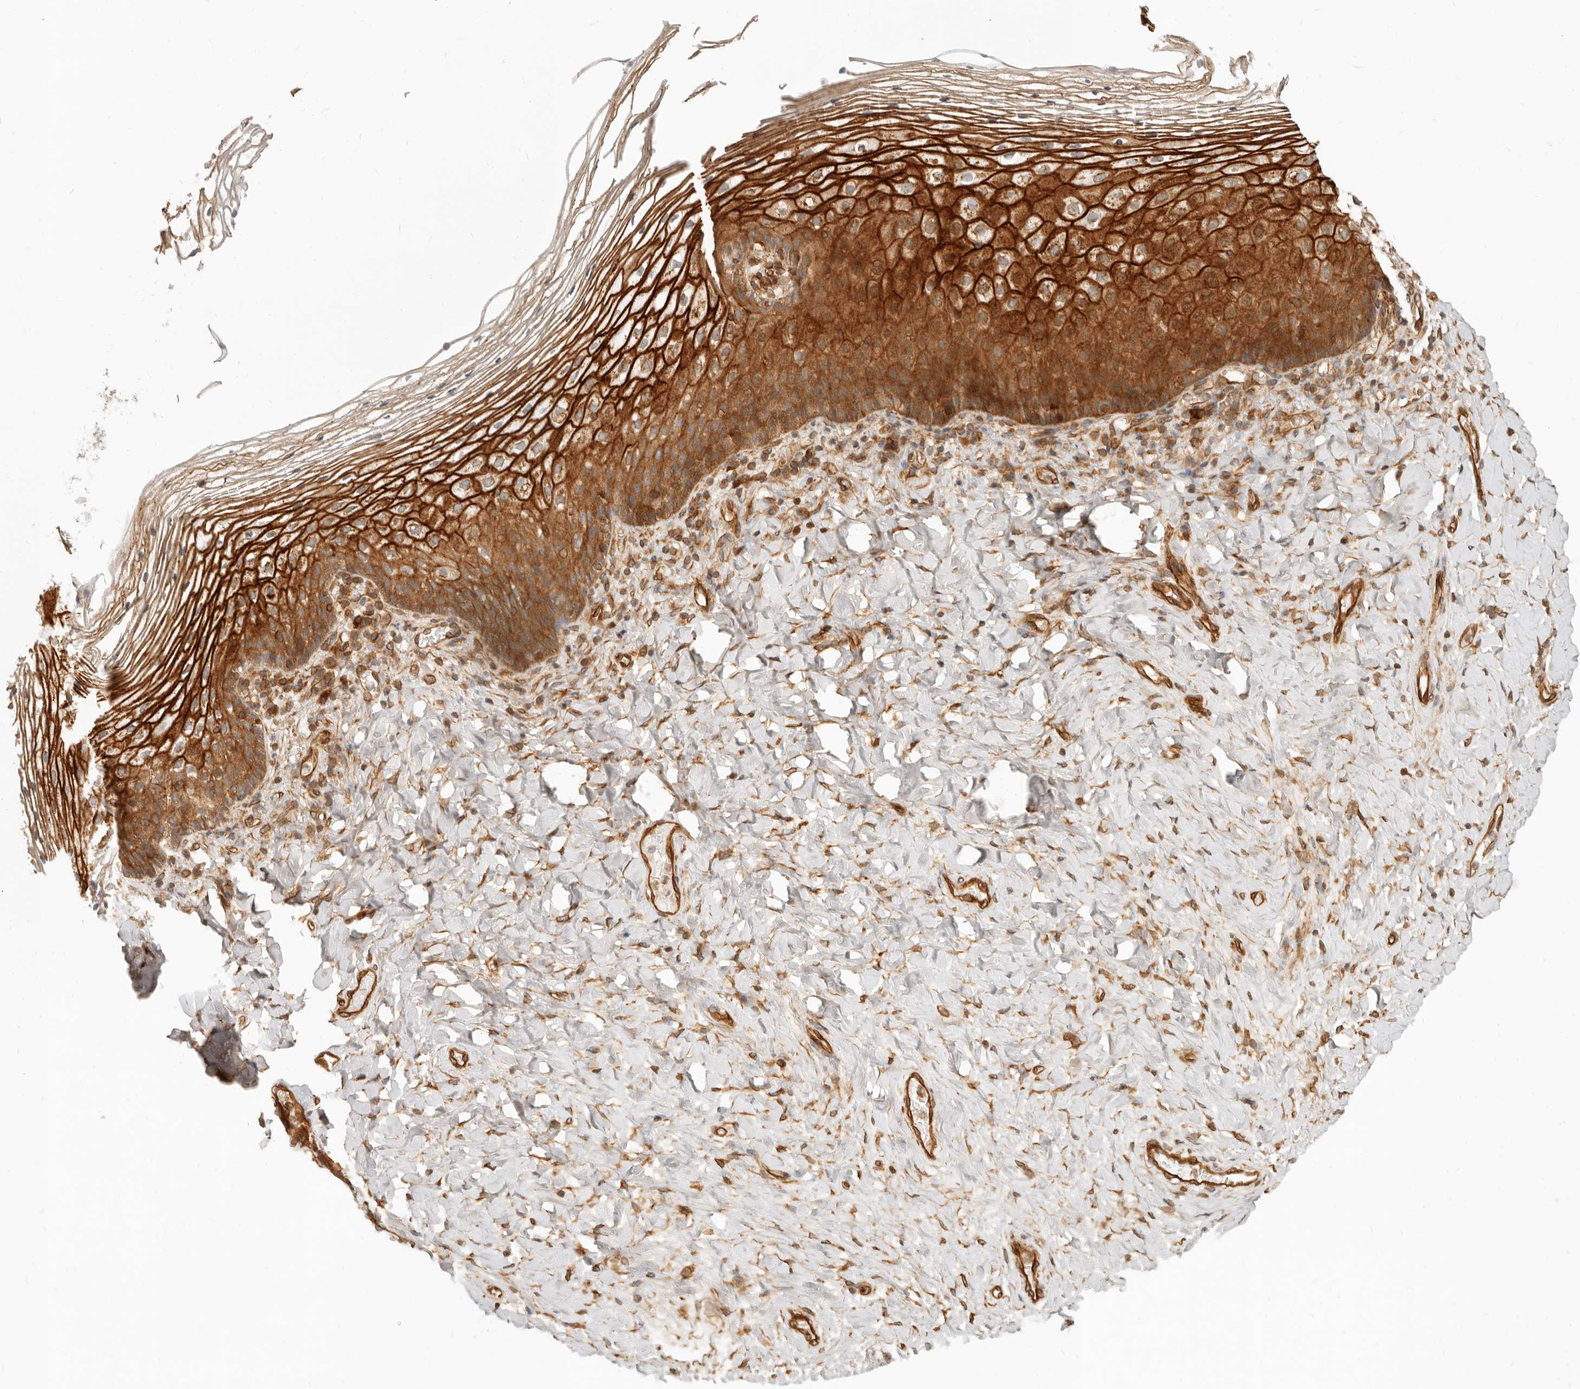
{"staining": {"intensity": "strong", "quantity": ">75%", "location": "cytoplasmic/membranous"}, "tissue": "vagina", "cell_type": "Squamous epithelial cells", "image_type": "normal", "snomed": [{"axis": "morphology", "description": "Normal tissue, NOS"}, {"axis": "topography", "description": "Vagina"}], "caption": "Brown immunohistochemical staining in unremarkable human vagina reveals strong cytoplasmic/membranous expression in approximately >75% of squamous epithelial cells. The protein is shown in brown color, while the nuclei are stained blue.", "gene": "UFSP1", "patient": {"sex": "female", "age": 60}}